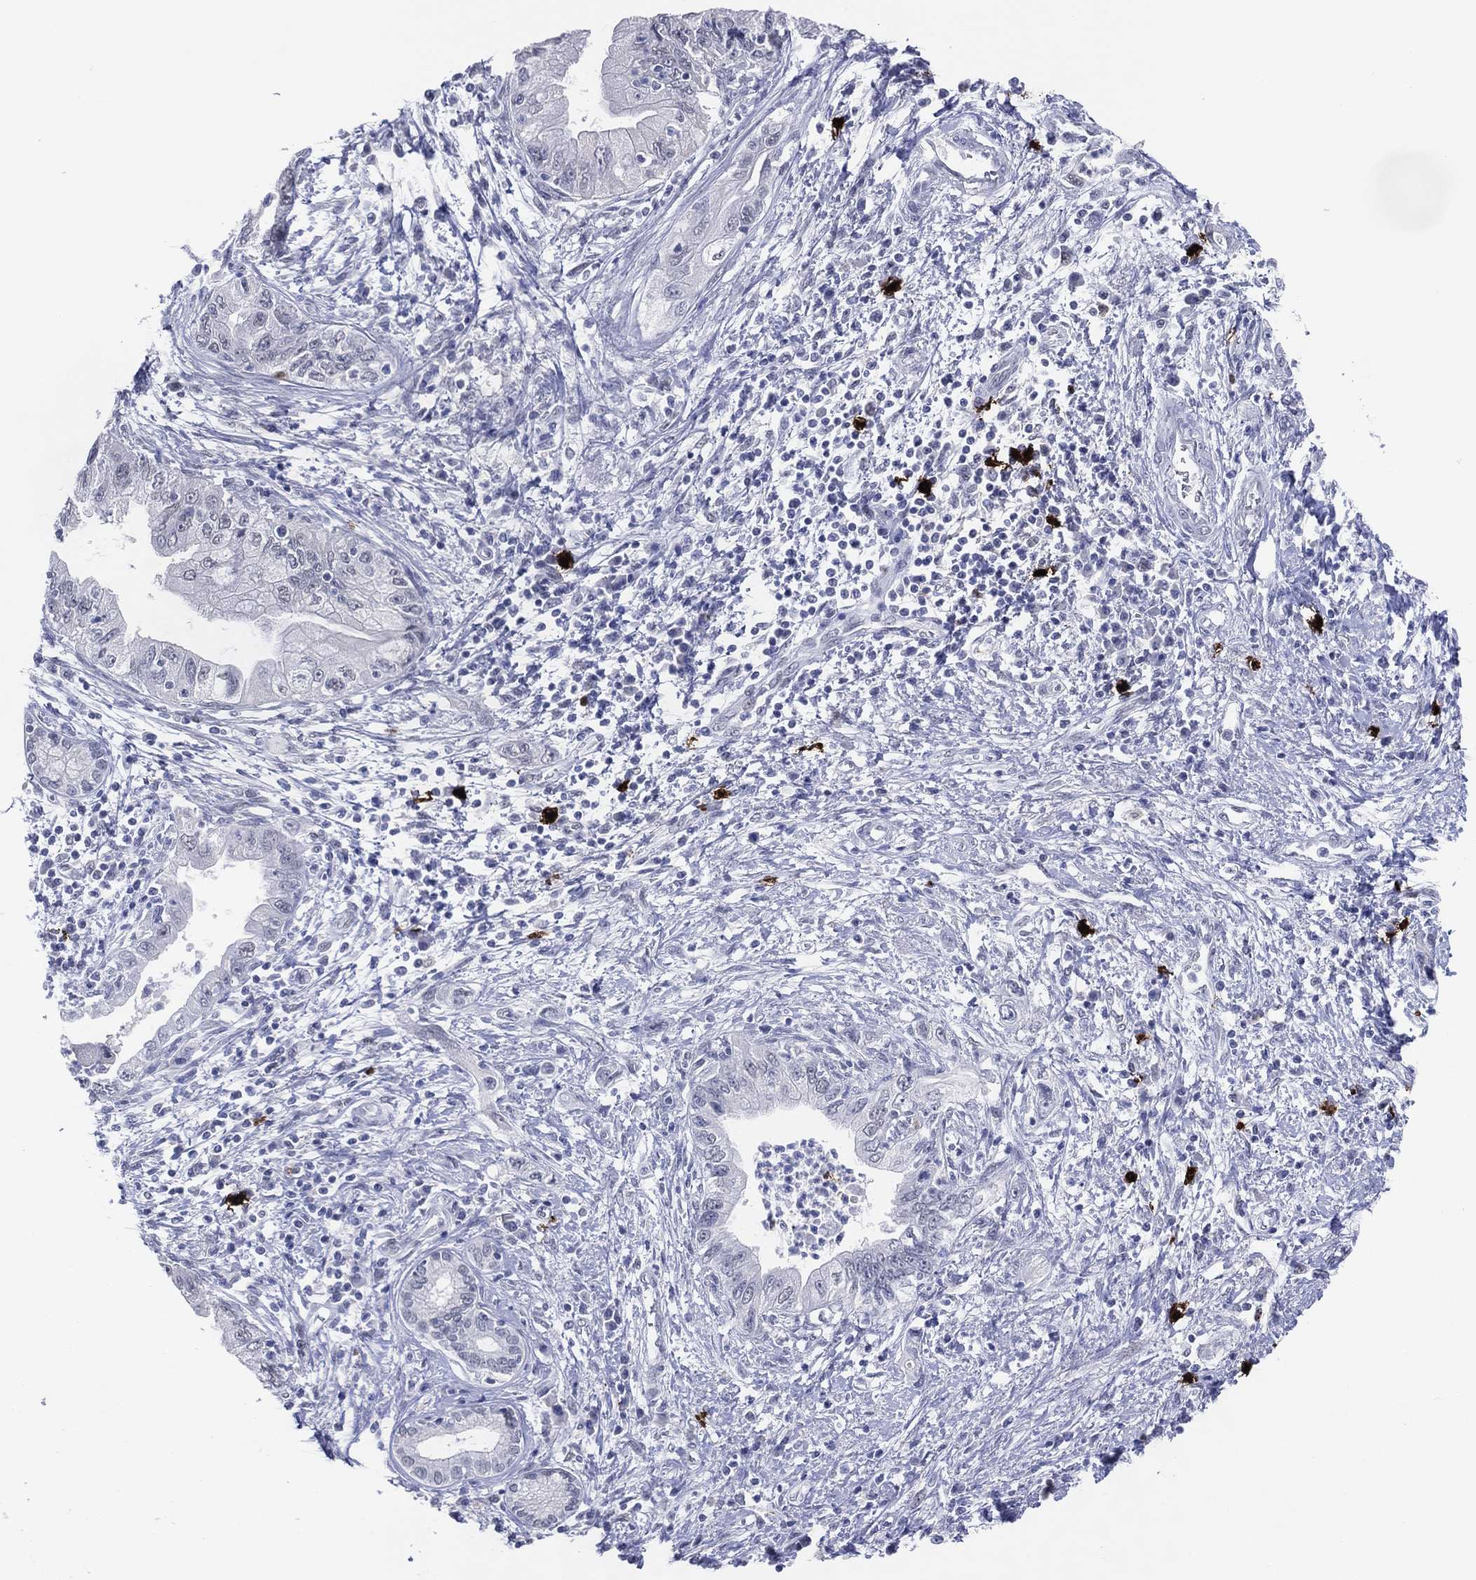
{"staining": {"intensity": "negative", "quantity": "none", "location": "none"}, "tissue": "pancreatic cancer", "cell_type": "Tumor cells", "image_type": "cancer", "snomed": [{"axis": "morphology", "description": "Adenocarcinoma, NOS"}, {"axis": "topography", "description": "Pancreas"}], "caption": "This is an immunohistochemistry micrograph of pancreatic adenocarcinoma. There is no expression in tumor cells.", "gene": "CFAP58", "patient": {"sex": "female", "age": 73}}